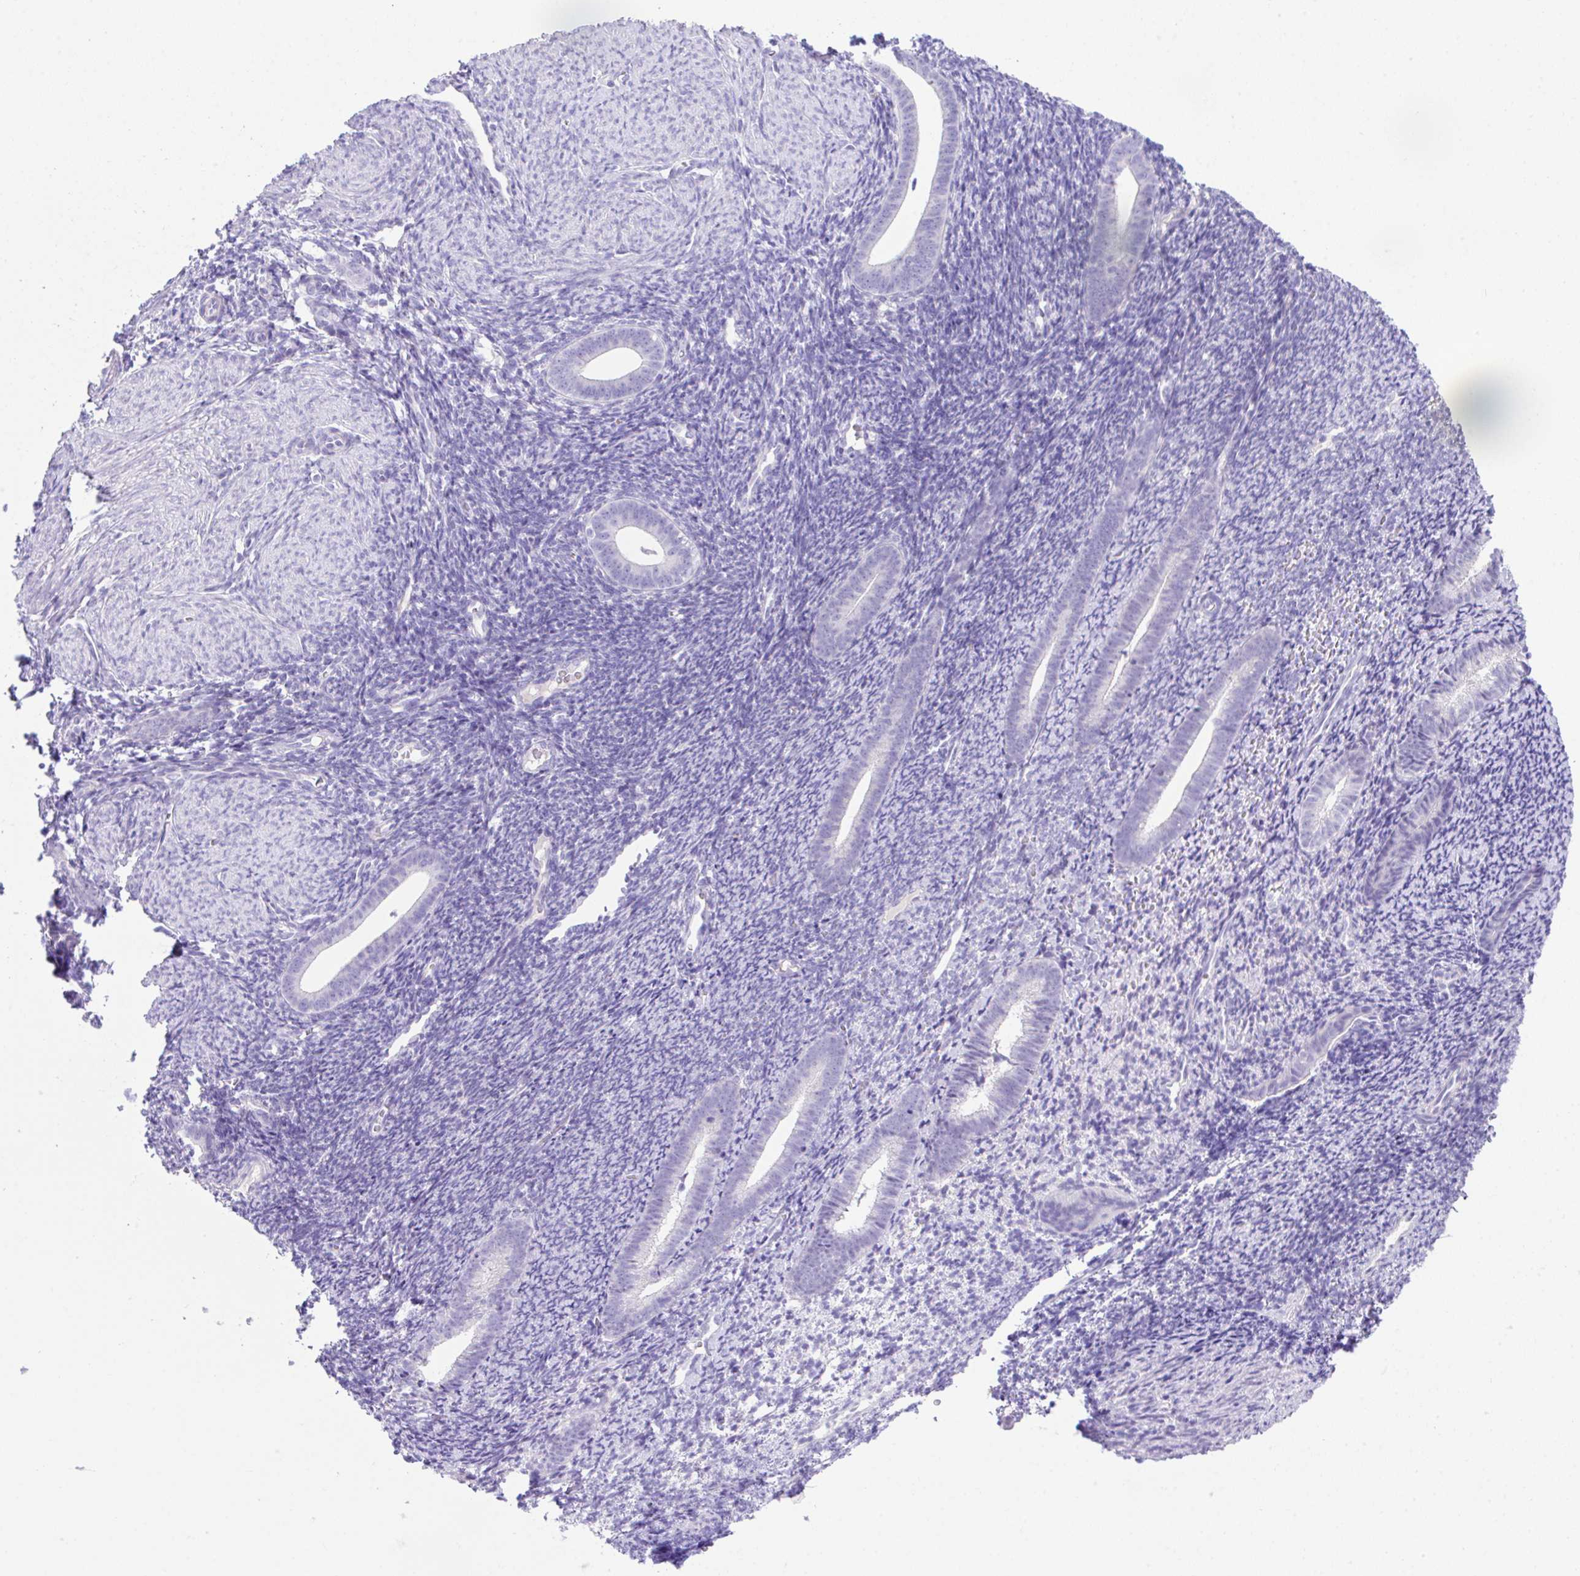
{"staining": {"intensity": "negative", "quantity": "none", "location": "none"}, "tissue": "endometrium", "cell_type": "Cells in endometrial stroma", "image_type": "normal", "snomed": [{"axis": "morphology", "description": "Normal tissue, NOS"}, {"axis": "topography", "description": "Endometrium"}], "caption": "This micrograph is of normal endometrium stained with immunohistochemistry (IHC) to label a protein in brown with the nuclei are counter-stained blue. There is no positivity in cells in endometrial stroma. The staining is performed using DAB (3,3'-diaminobenzidine) brown chromogen with nuclei counter-stained in using hematoxylin.", "gene": "HACD4", "patient": {"sex": "female", "age": 39}}